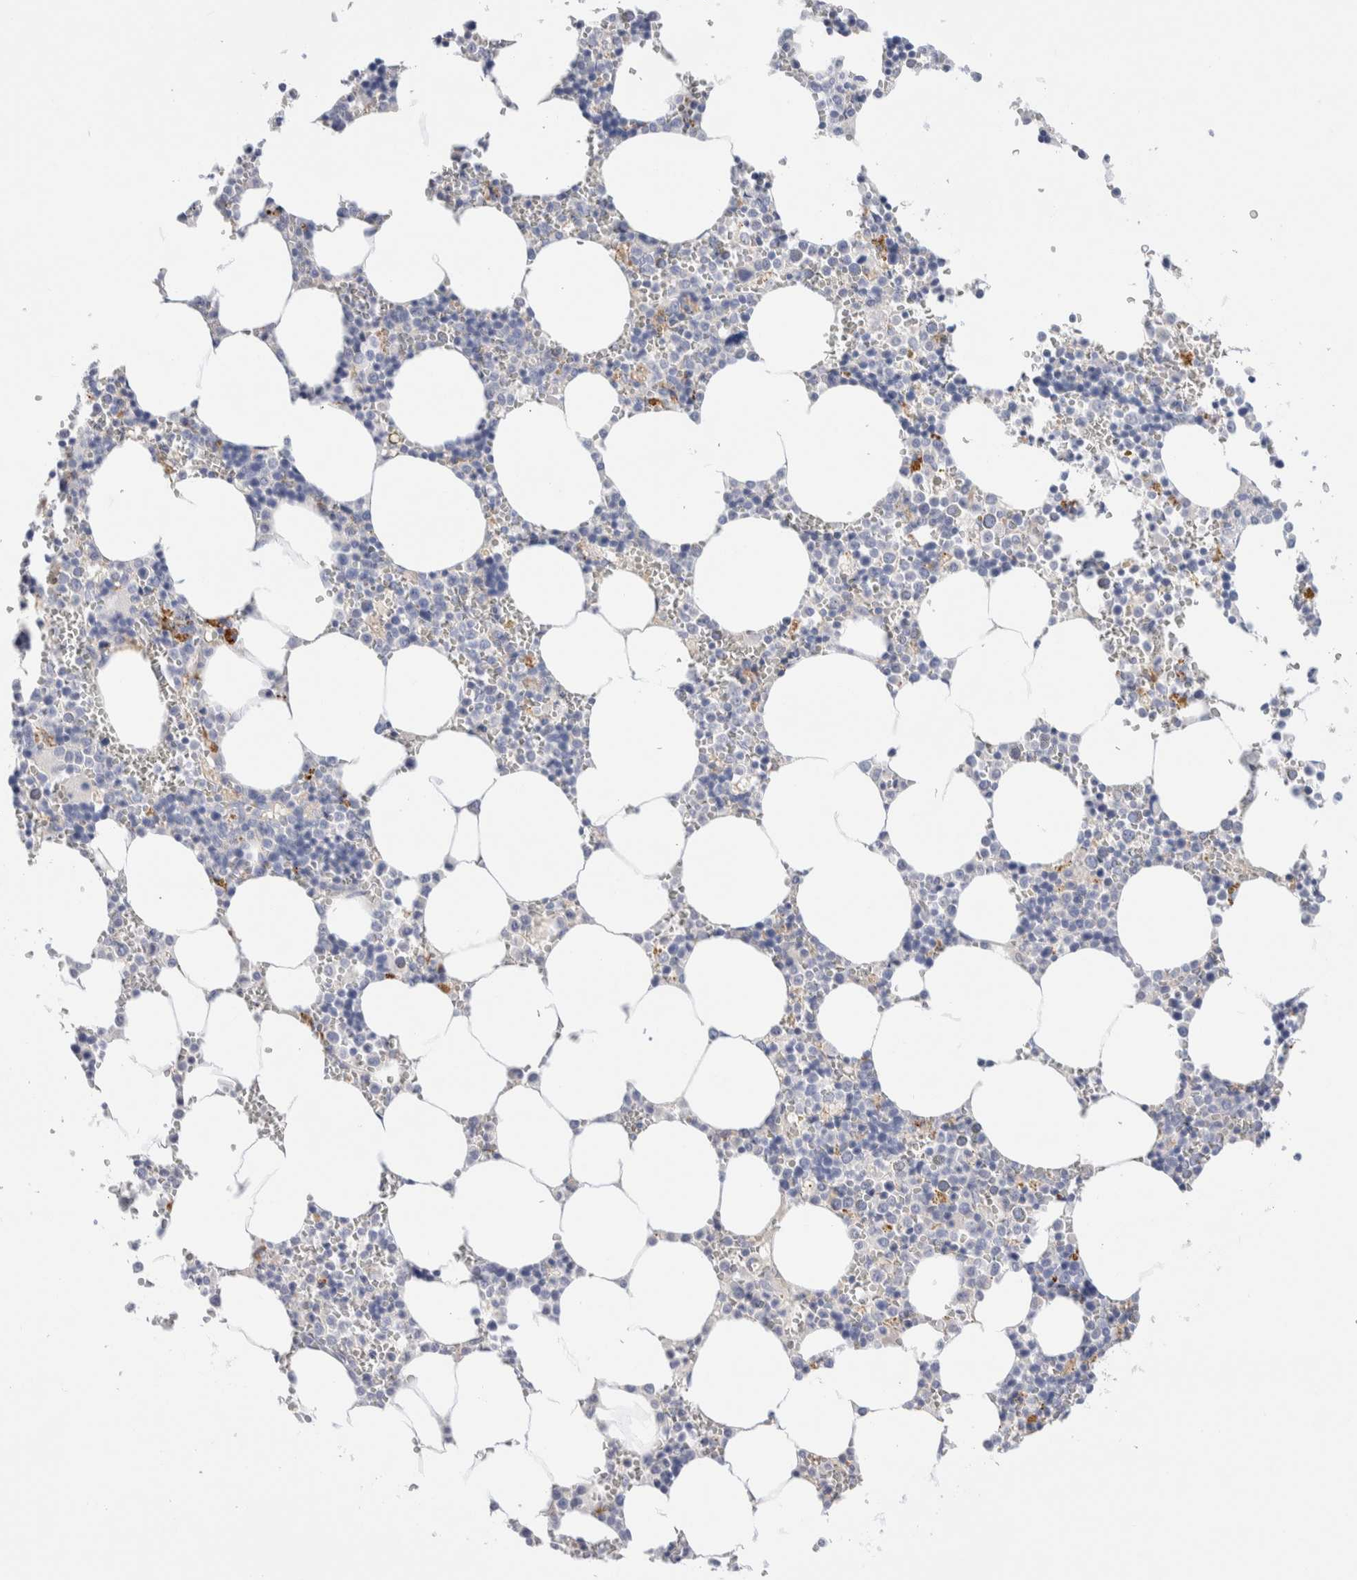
{"staining": {"intensity": "negative", "quantity": "none", "location": "none"}, "tissue": "bone marrow", "cell_type": "Hematopoietic cells", "image_type": "normal", "snomed": [{"axis": "morphology", "description": "Normal tissue, NOS"}, {"axis": "topography", "description": "Bone marrow"}], "caption": "This is a image of immunohistochemistry (IHC) staining of unremarkable bone marrow, which shows no staining in hematopoietic cells.", "gene": "METRNL", "patient": {"sex": "male", "age": 70}}